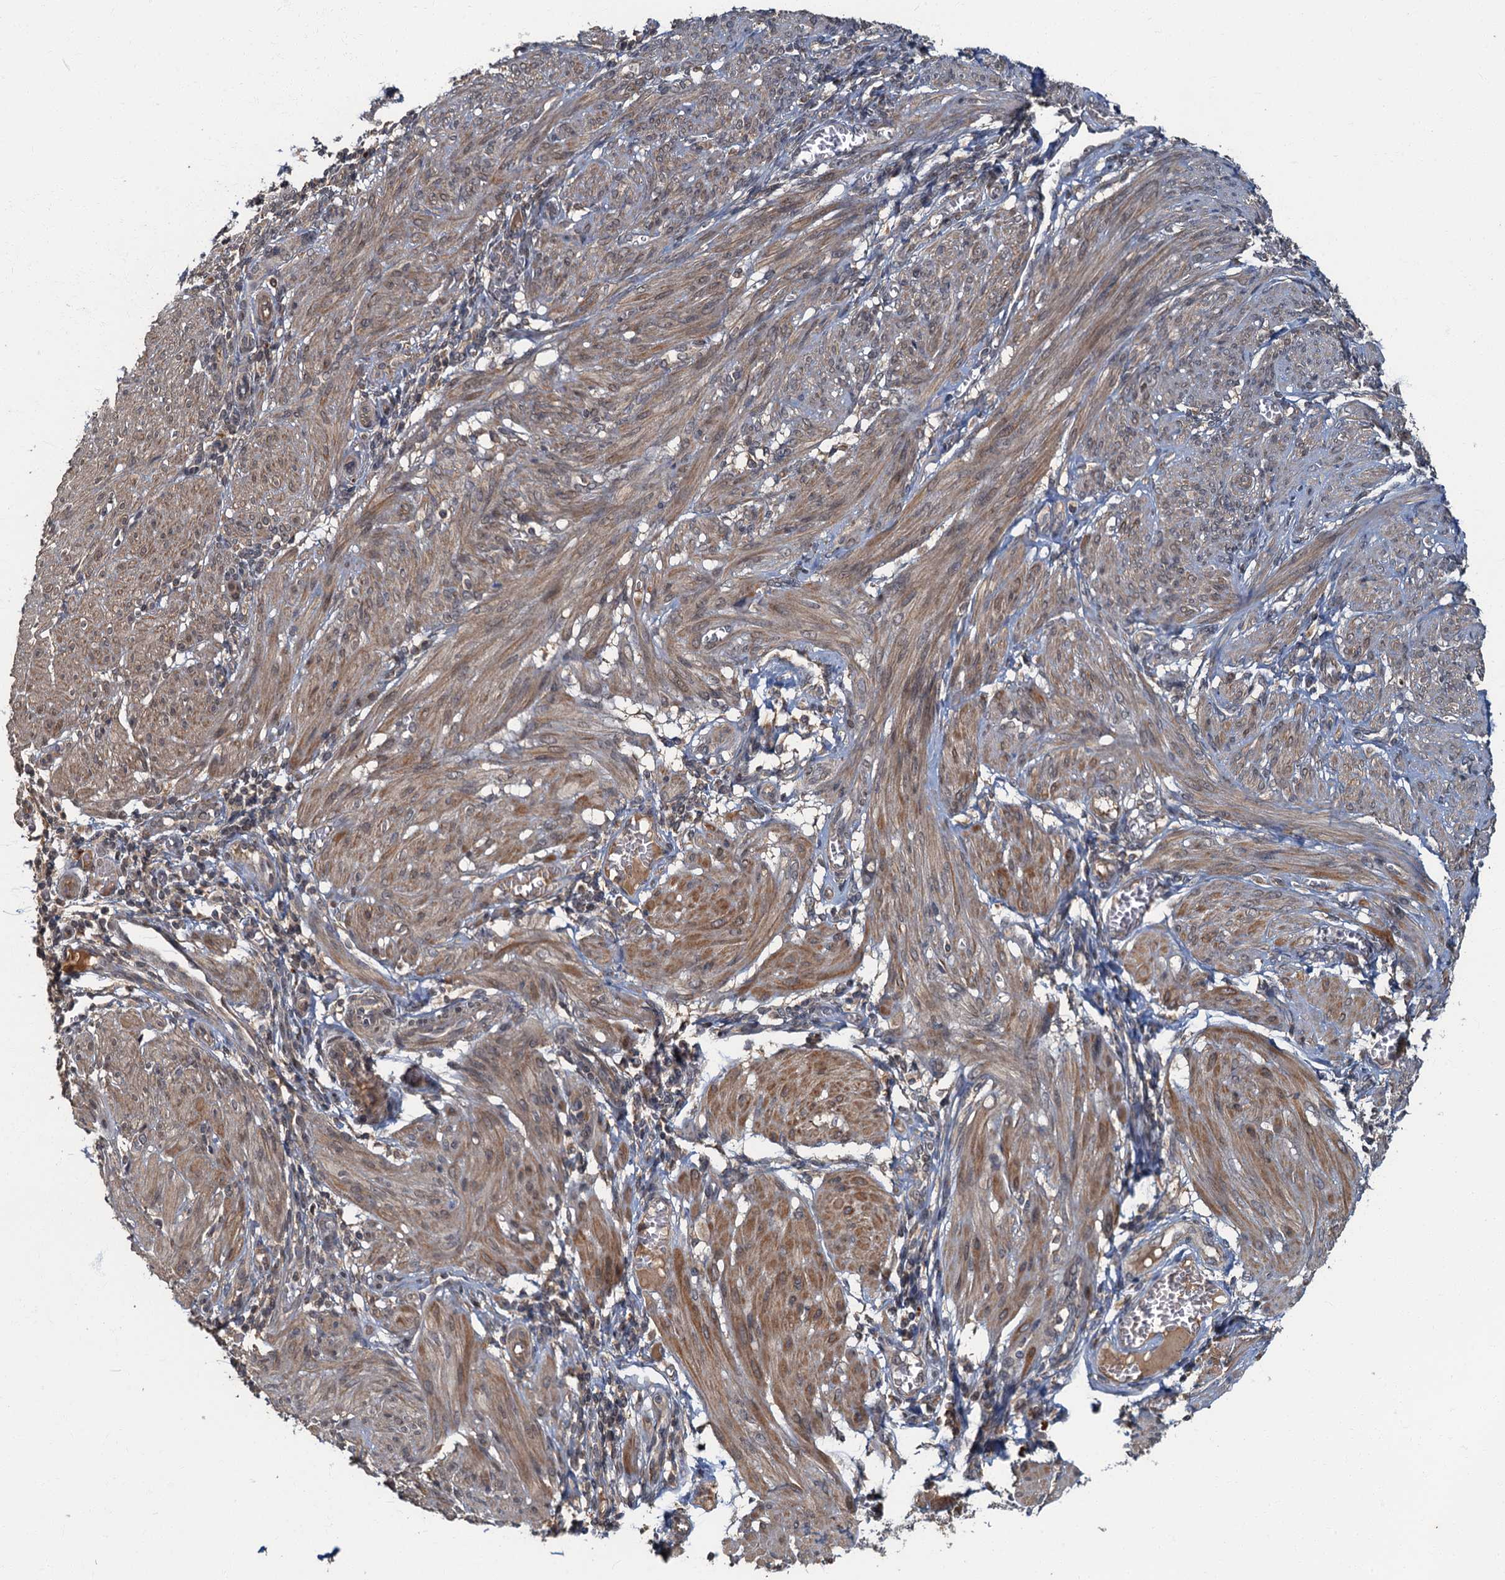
{"staining": {"intensity": "moderate", "quantity": ">75%", "location": "cytoplasmic/membranous"}, "tissue": "smooth muscle", "cell_type": "Smooth muscle cells", "image_type": "normal", "snomed": [{"axis": "morphology", "description": "Normal tissue, NOS"}, {"axis": "topography", "description": "Smooth muscle"}], "caption": "An IHC photomicrograph of normal tissue is shown. Protein staining in brown labels moderate cytoplasmic/membranous positivity in smooth muscle within smooth muscle cells.", "gene": "WDCP", "patient": {"sex": "female", "age": 39}}